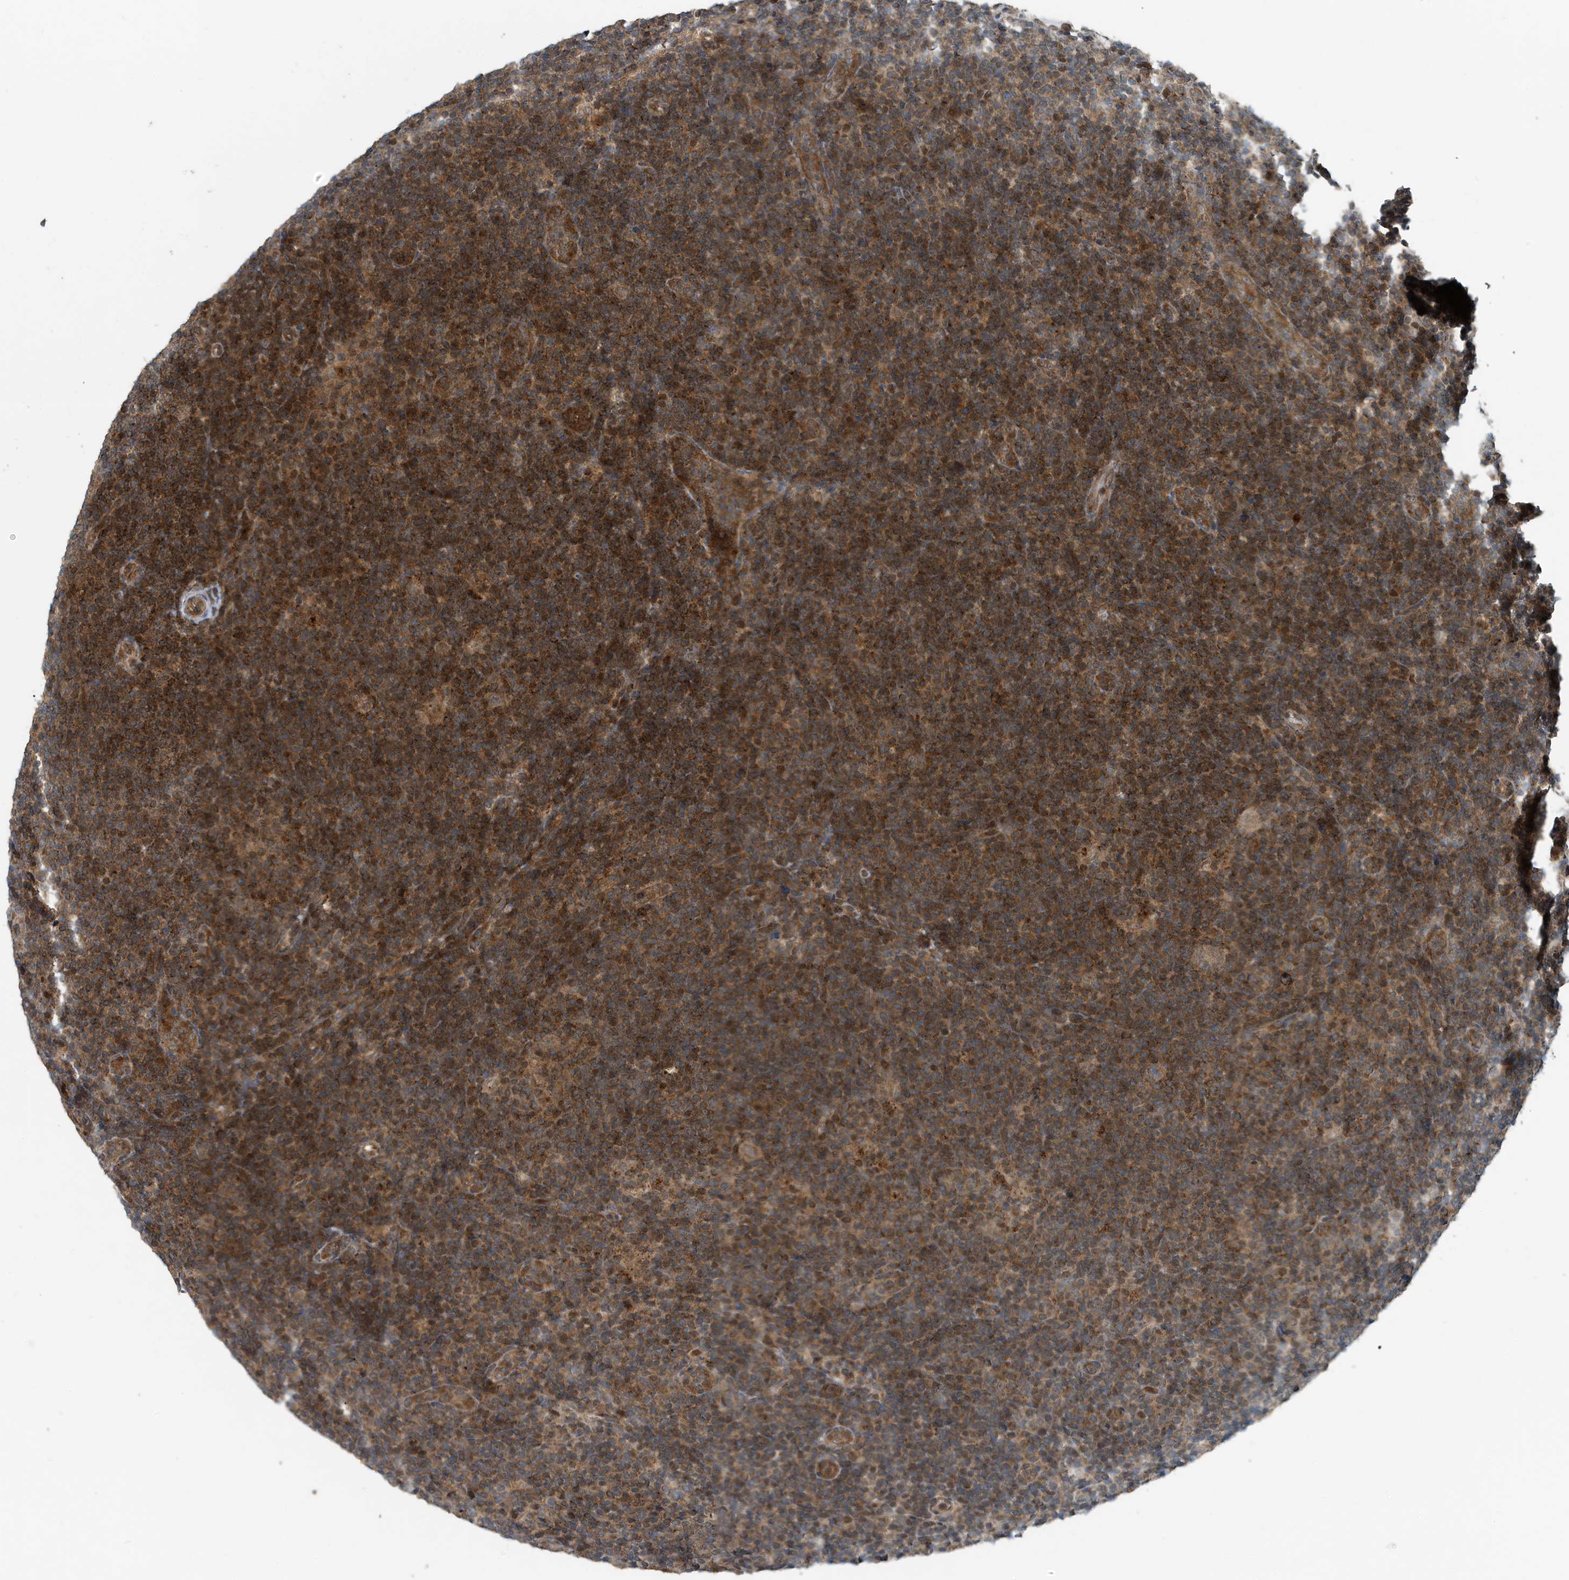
{"staining": {"intensity": "weak", "quantity": ">75%", "location": "cytoplasmic/membranous"}, "tissue": "lymphoma", "cell_type": "Tumor cells", "image_type": "cancer", "snomed": [{"axis": "morphology", "description": "Hodgkin's disease, NOS"}, {"axis": "topography", "description": "Lymph node"}], "caption": "This image exhibits IHC staining of Hodgkin's disease, with low weak cytoplasmic/membranous staining in approximately >75% of tumor cells.", "gene": "KIF15", "patient": {"sex": "female", "age": 57}}